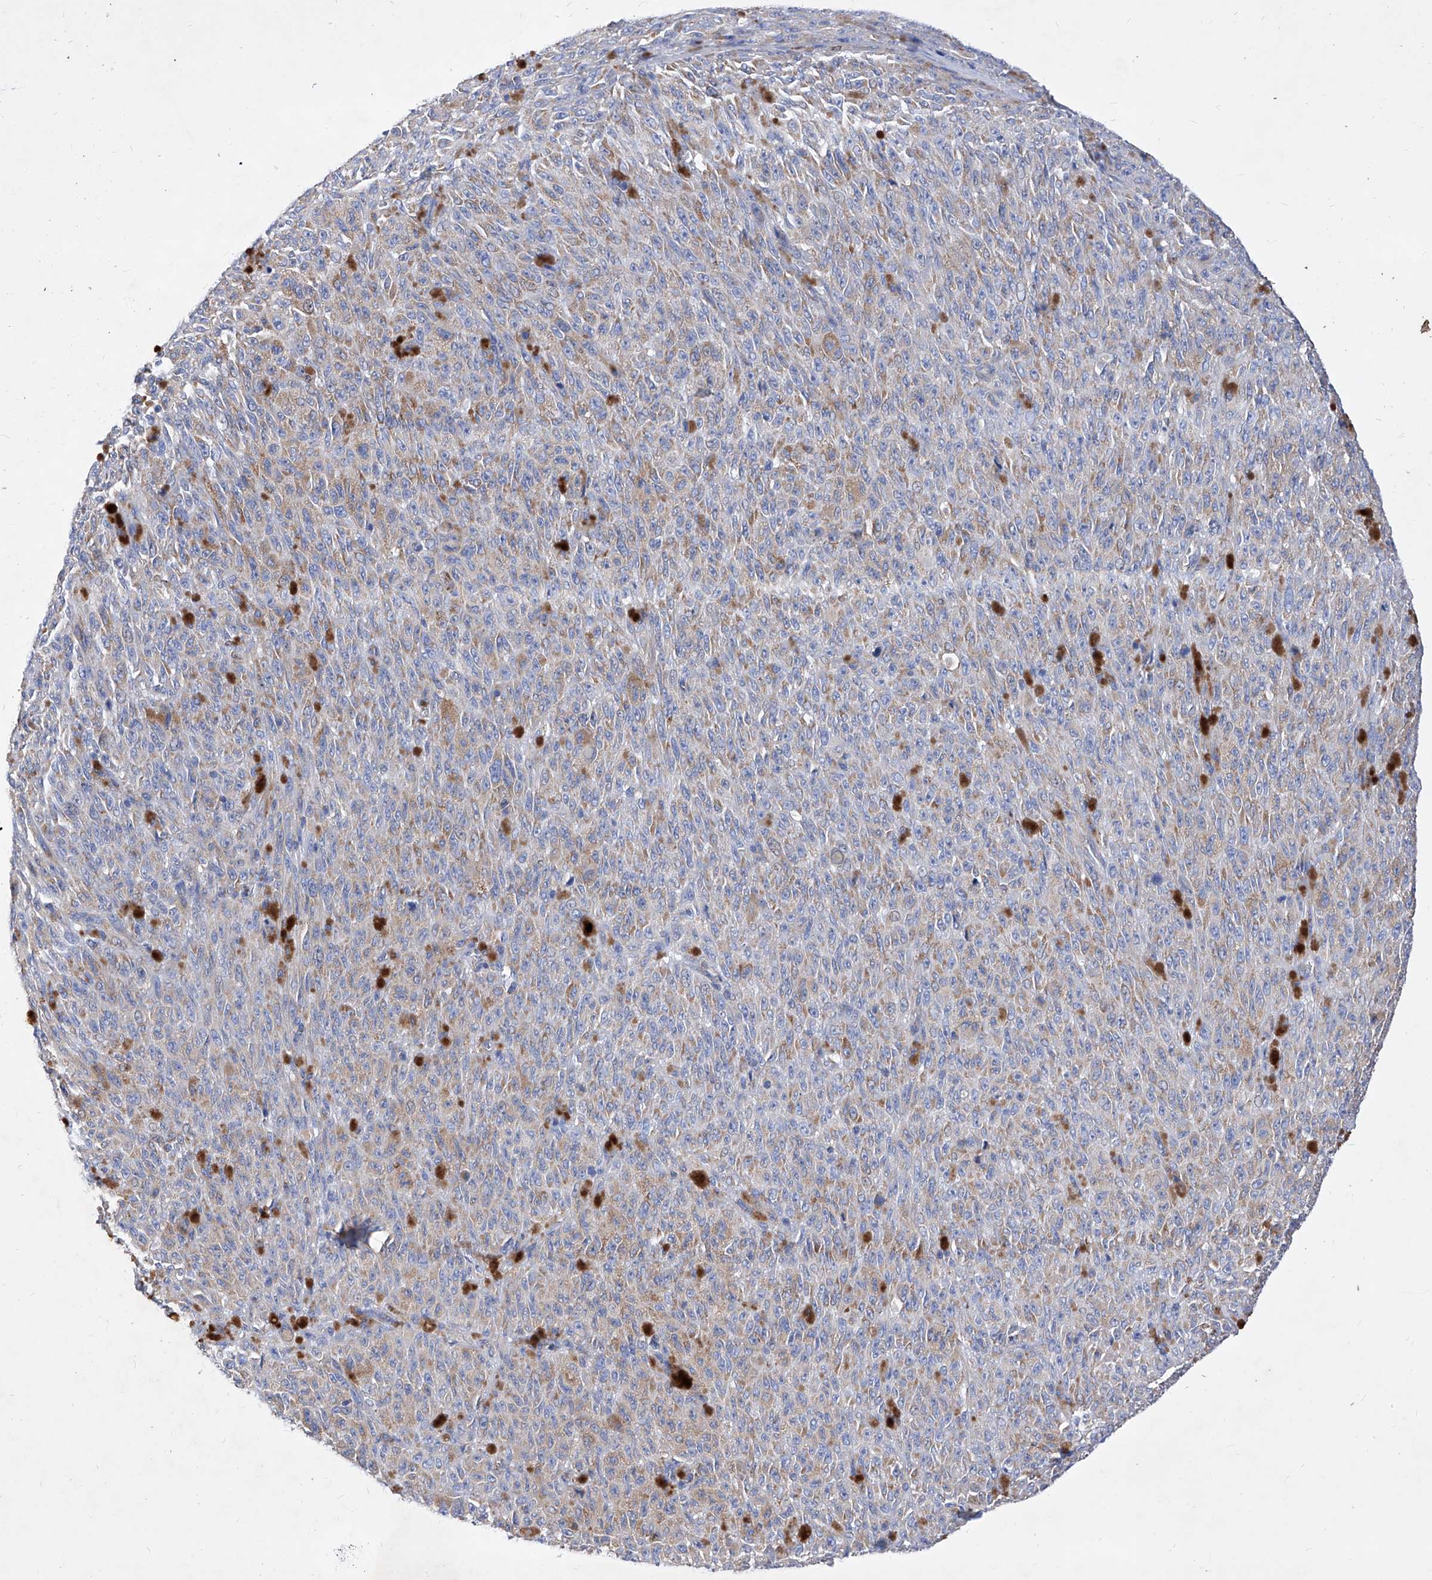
{"staining": {"intensity": "weak", "quantity": ">75%", "location": "cytoplasmic/membranous"}, "tissue": "melanoma", "cell_type": "Tumor cells", "image_type": "cancer", "snomed": [{"axis": "morphology", "description": "Malignant melanoma, NOS"}, {"axis": "topography", "description": "Skin"}], "caption": "Malignant melanoma stained with IHC demonstrates weak cytoplasmic/membranous staining in approximately >75% of tumor cells.", "gene": "HRNR", "patient": {"sex": "female", "age": 82}}